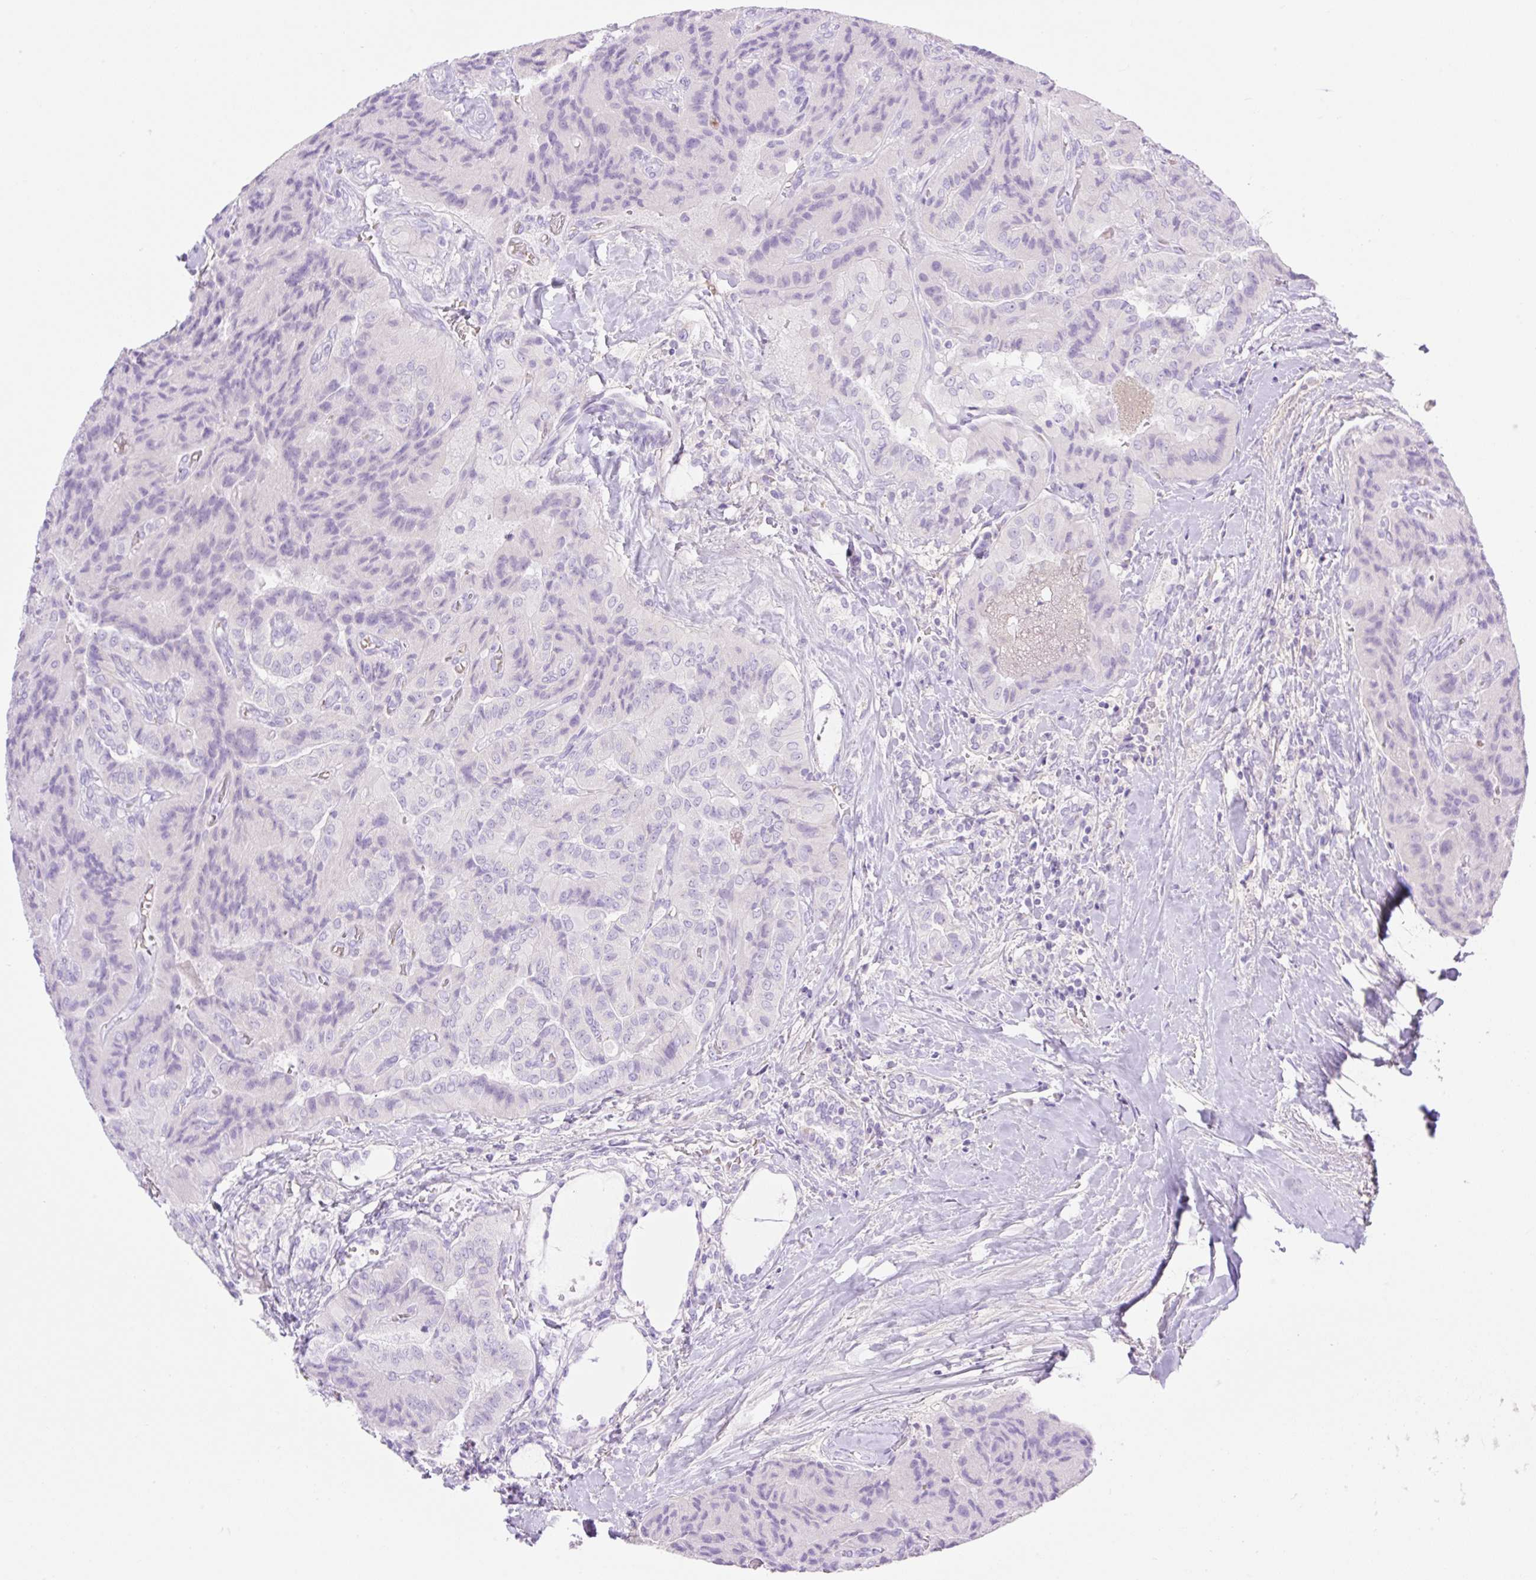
{"staining": {"intensity": "negative", "quantity": "none", "location": "none"}, "tissue": "thyroid cancer", "cell_type": "Tumor cells", "image_type": "cancer", "snomed": [{"axis": "morphology", "description": "Normal tissue, NOS"}, {"axis": "morphology", "description": "Papillary adenocarcinoma, NOS"}, {"axis": "topography", "description": "Thyroid gland"}], "caption": "This is an immunohistochemistry (IHC) image of human papillary adenocarcinoma (thyroid). There is no positivity in tumor cells.", "gene": "CDX1", "patient": {"sex": "female", "age": 59}}